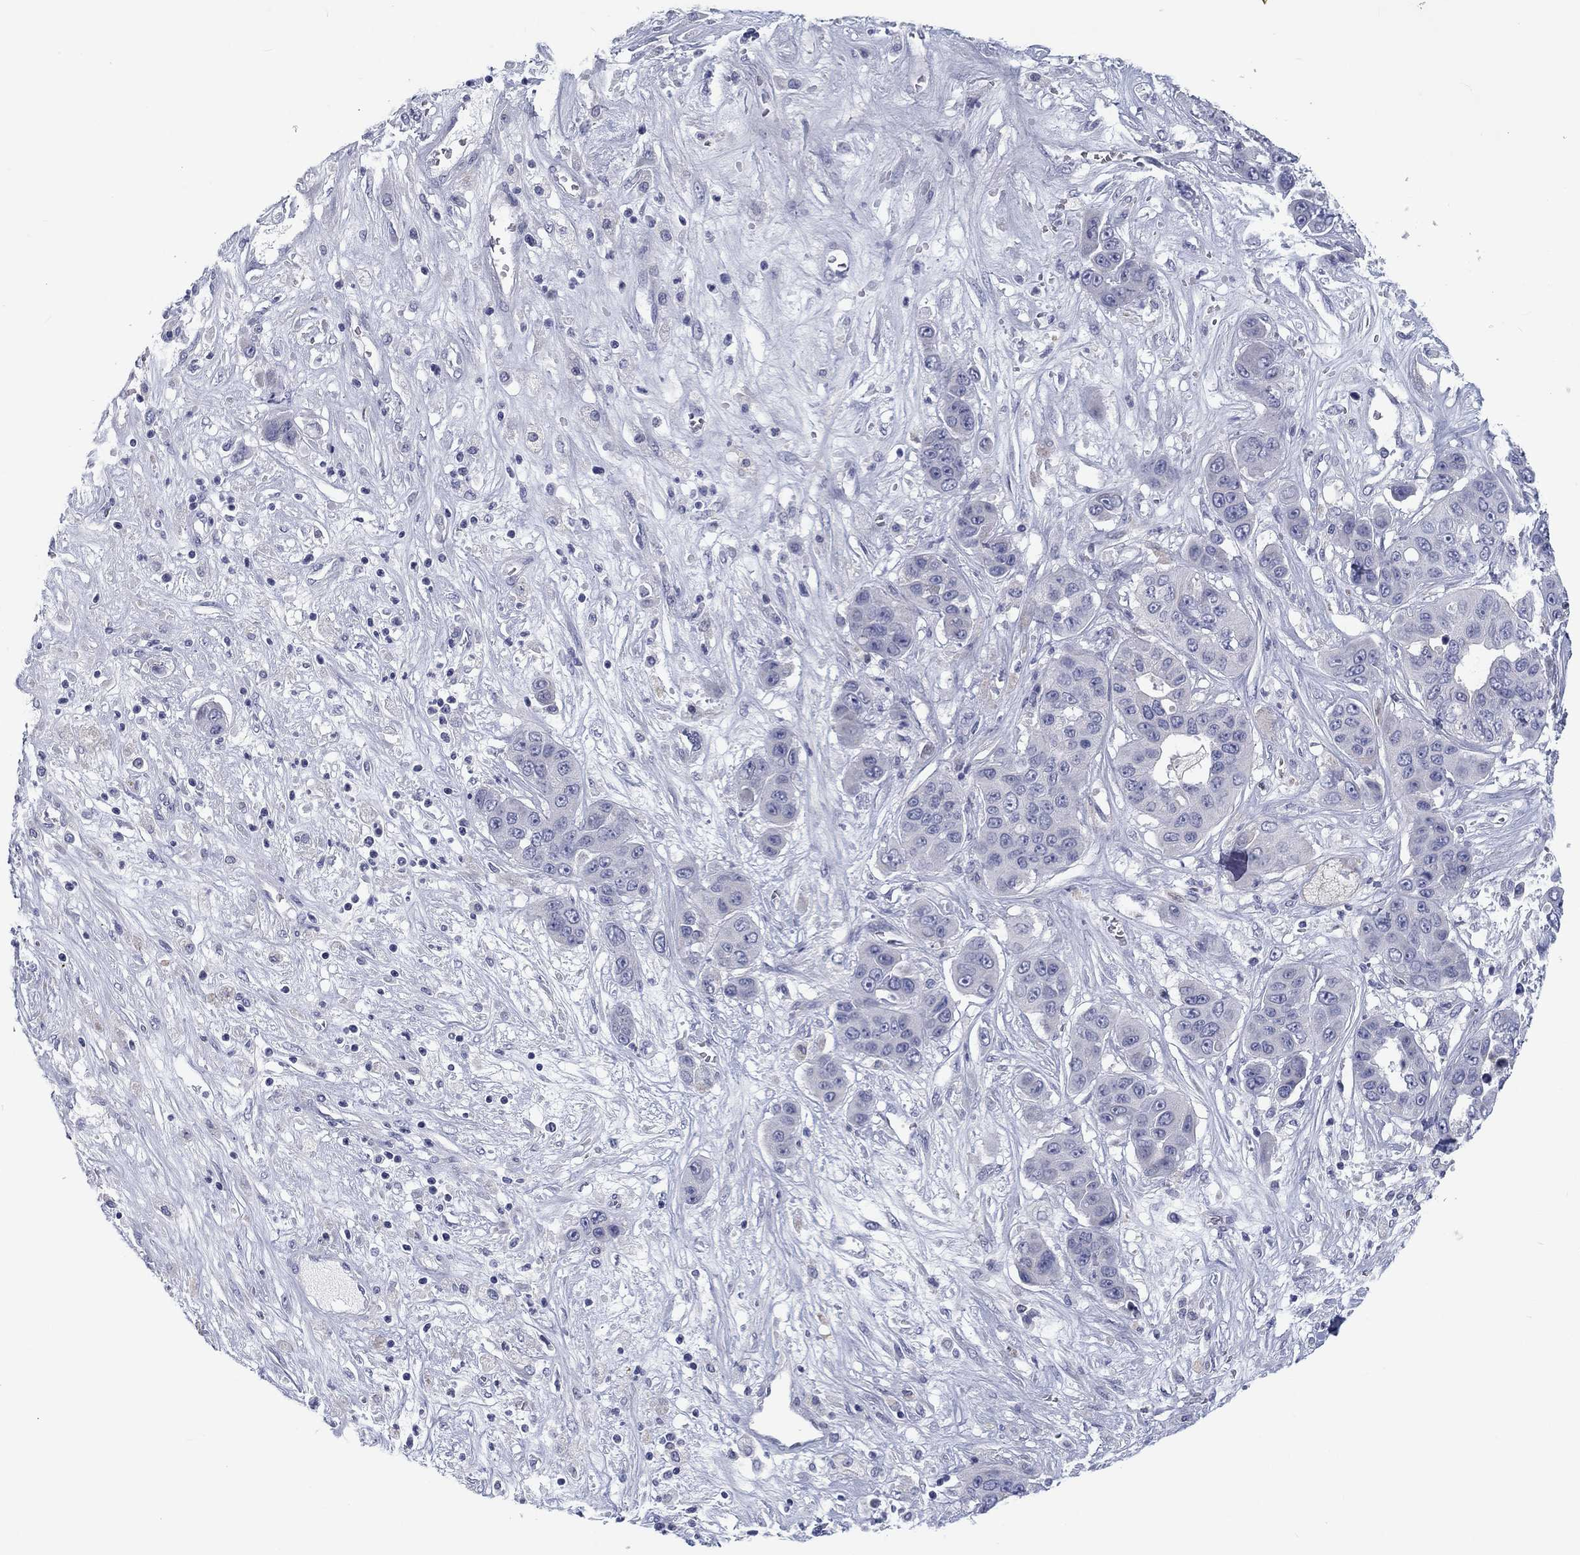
{"staining": {"intensity": "negative", "quantity": "none", "location": "none"}, "tissue": "liver cancer", "cell_type": "Tumor cells", "image_type": "cancer", "snomed": [{"axis": "morphology", "description": "Cholangiocarcinoma"}, {"axis": "topography", "description": "Liver"}], "caption": "Tumor cells are negative for brown protein staining in liver cancer (cholangiocarcinoma). (Immunohistochemistry, brightfield microscopy, high magnification).", "gene": "CALB1", "patient": {"sex": "female", "age": 52}}